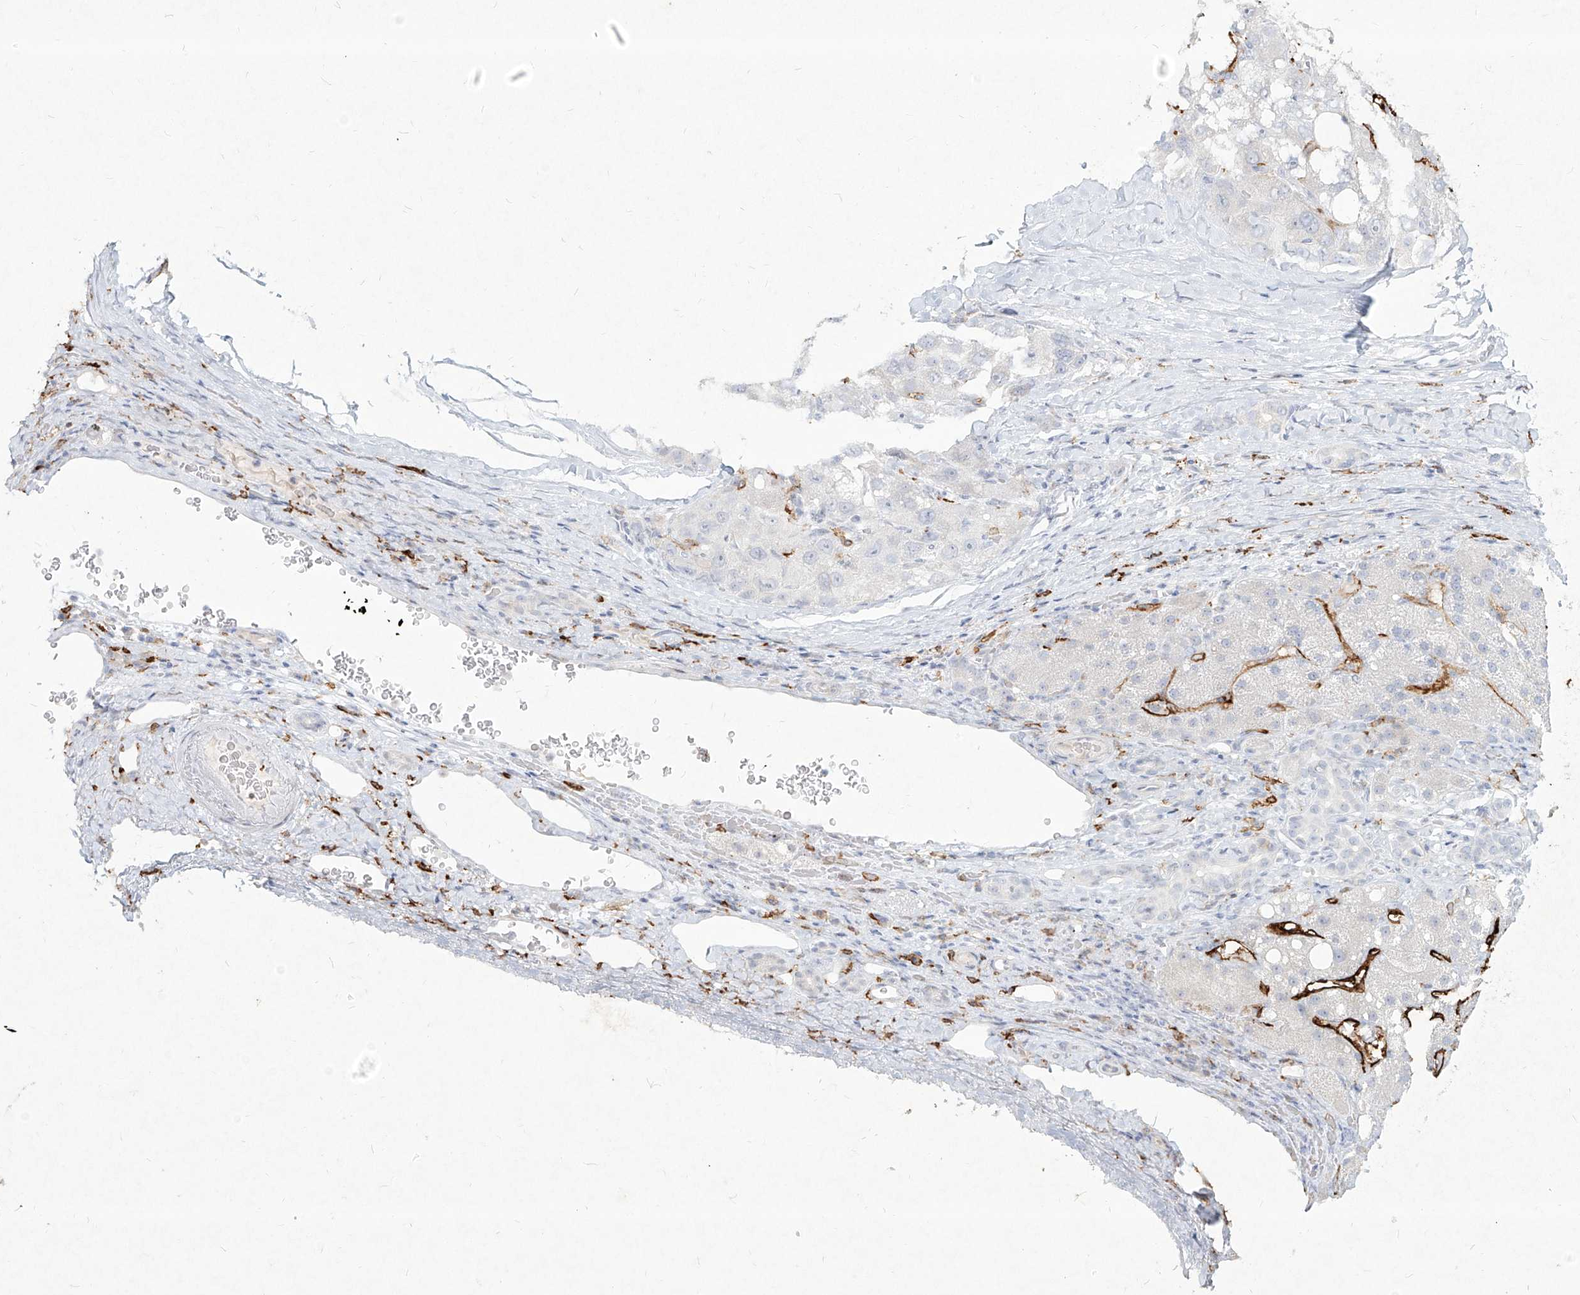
{"staining": {"intensity": "negative", "quantity": "none", "location": "none"}, "tissue": "liver cancer", "cell_type": "Tumor cells", "image_type": "cancer", "snomed": [{"axis": "morphology", "description": "Carcinoma, Hepatocellular, NOS"}, {"axis": "topography", "description": "Liver"}], "caption": "High magnification brightfield microscopy of liver cancer (hepatocellular carcinoma) stained with DAB (brown) and counterstained with hematoxylin (blue): tumor cells show no significant positivity. (DAB (3,3'-diaminobenzidine) IHC with hematoxylin counter stain).", "gene": "CD209", "patient": {"sex": "male", "age": 80}}